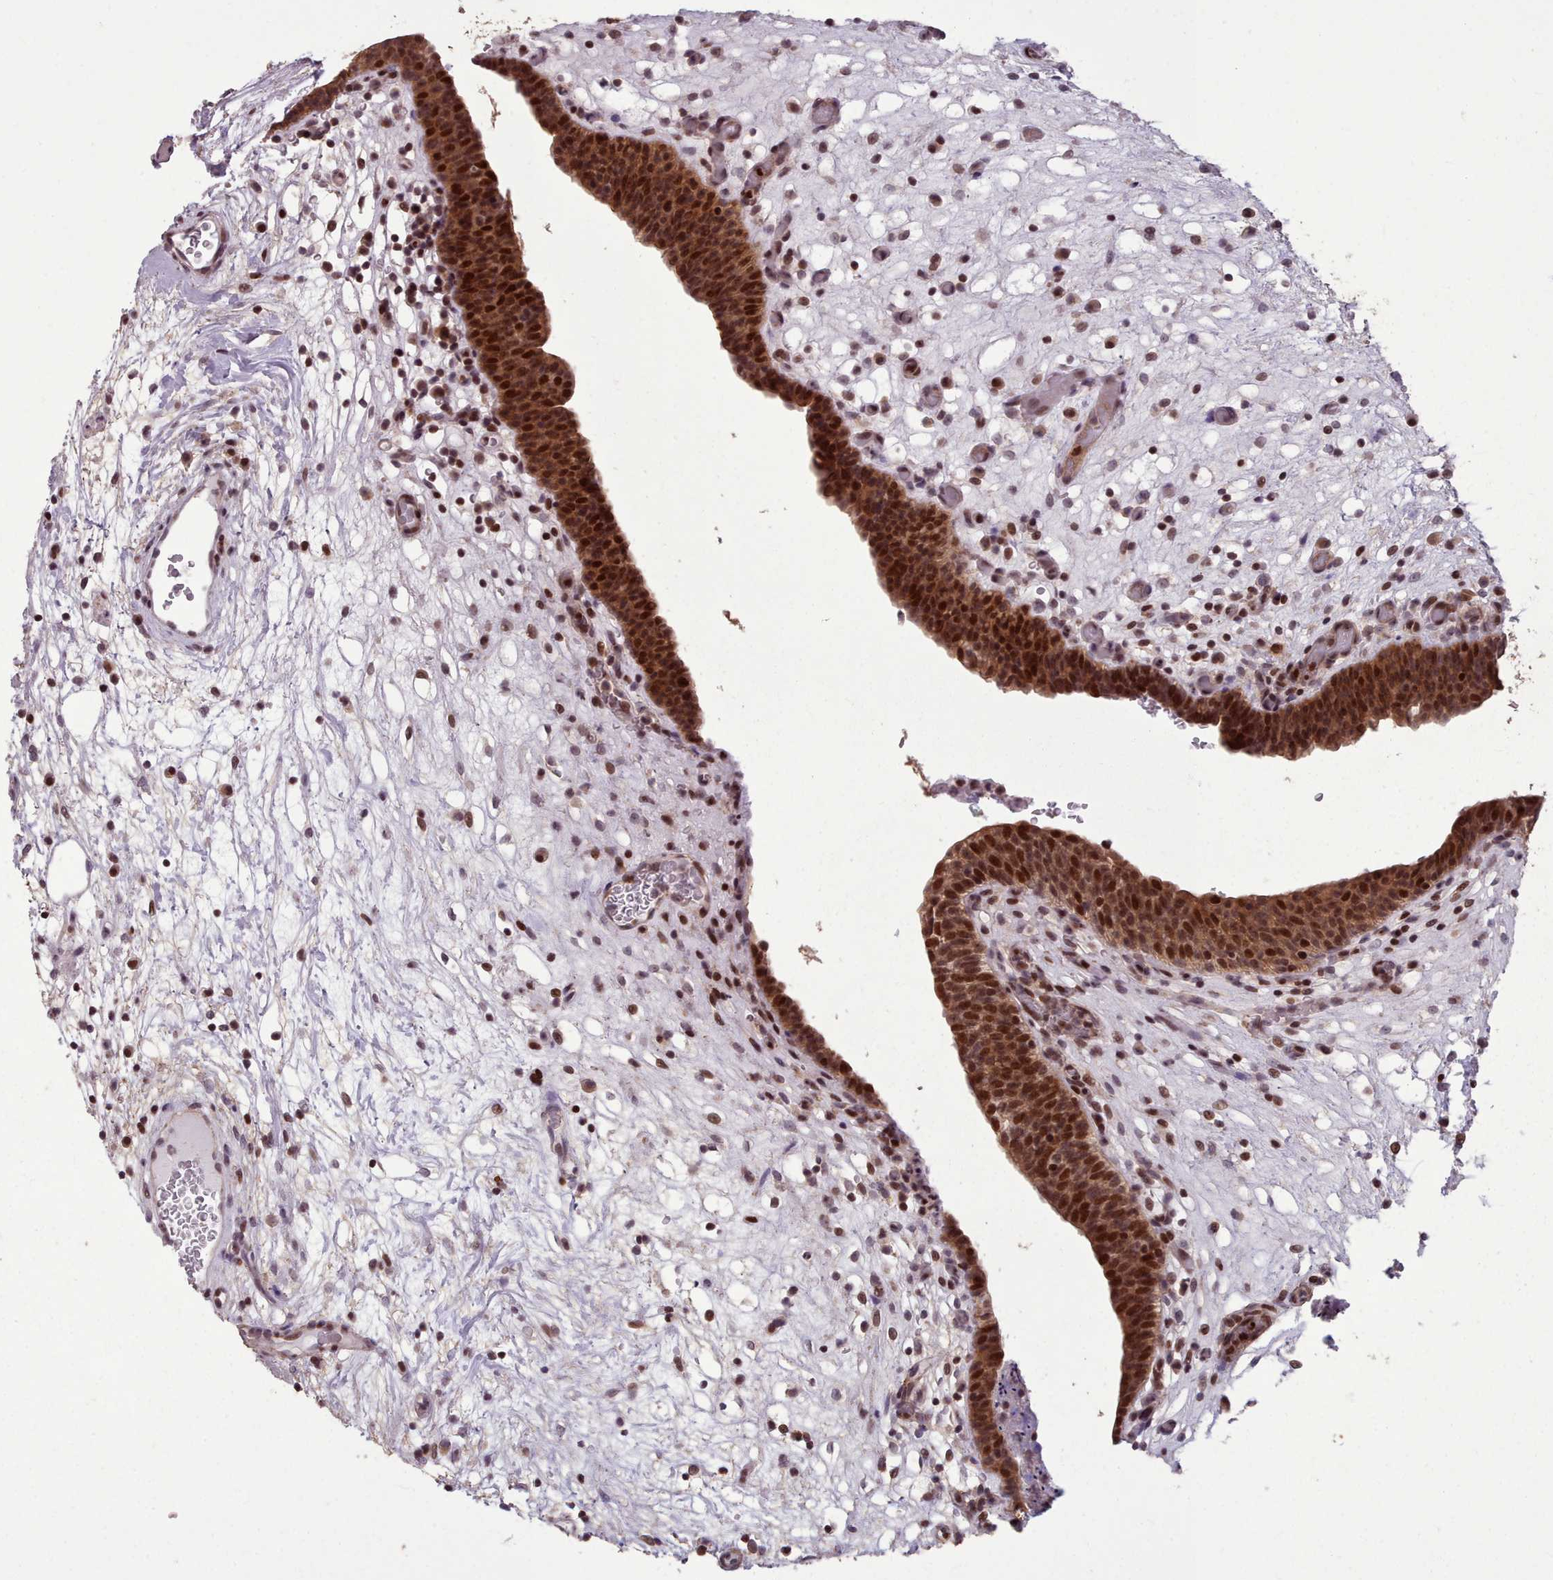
{"staining": {"intensity": "strong", "quantity": ">75%", "location": "cytoplasmic/membranous,nuclear"}, "tissue": "urinary bladder", "cell_type": "Urothelial cells", "image_type": "normal", "snomed": [{"axis": "morphology", "description": "Normal tissue, NOS"}, {"axis": "topography", "description": "Urinary bladder"}], "caption": "A high amount of strong cytoplasmic/membranous,nuclear positivity is present in about >75% of urothelial cells in unremarkable urinary bladder.", "gene": "ENSA", "patient": {"sex": "male", "age": 71}}